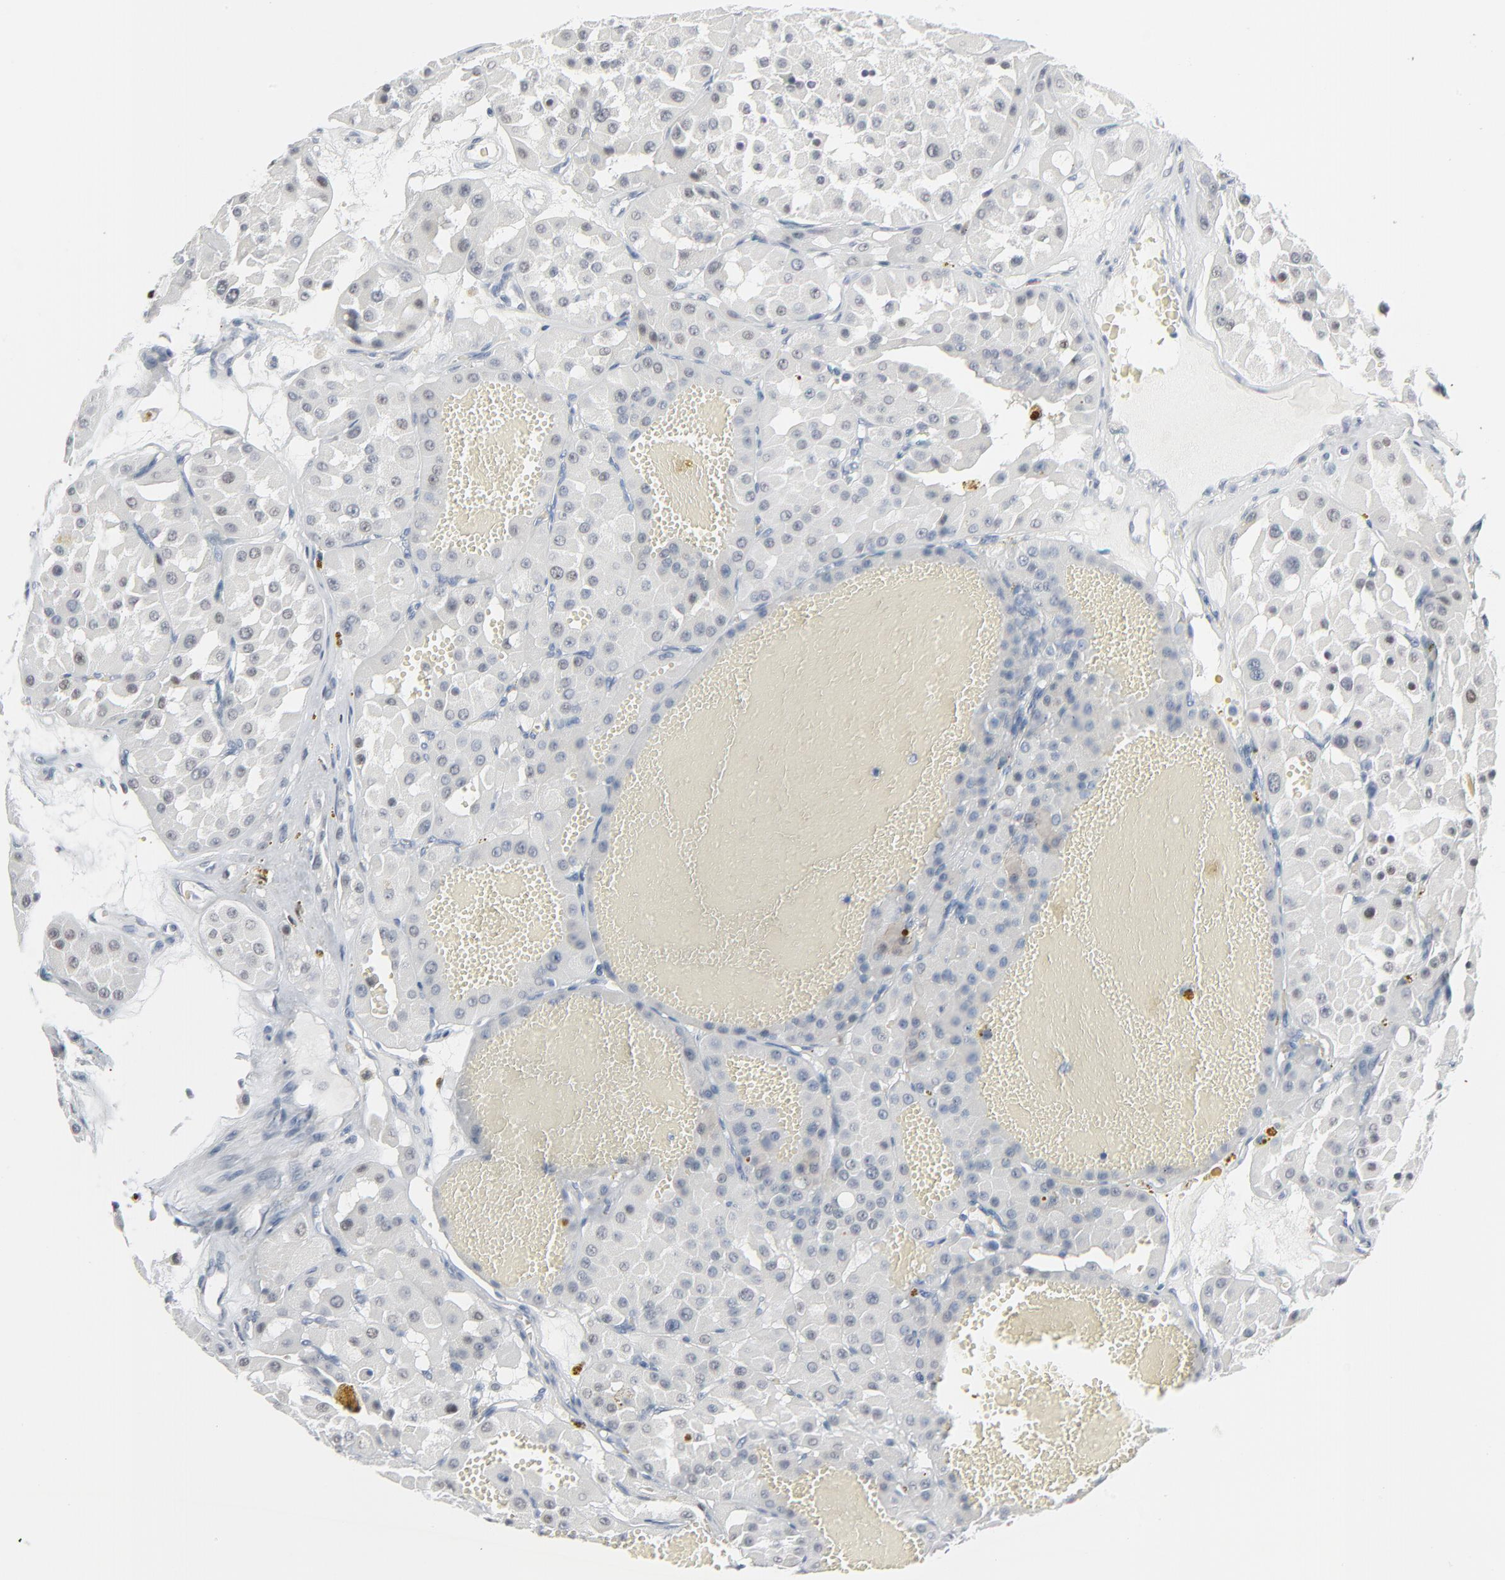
{"staining": {"intensity": "weak", "quantity": "<25%", "location": "nuclear"}, "tissue": "renal cancer", "cell_type": "Tumor cells", "image_type": "cancer", "snomed": [{"axis": "morphology", "description": "Normal tissue, NOS"}, {"axis": "morphology", "description": "Adenocarcinoma, NOS"}, {"axis": "topography", "description": "Kidney"}], "caption": "There is no significant staining in tumor cells of adenocarcinoma (renal).", "gene": "MITF", "patient": {"sex": "male", "age": 71}}